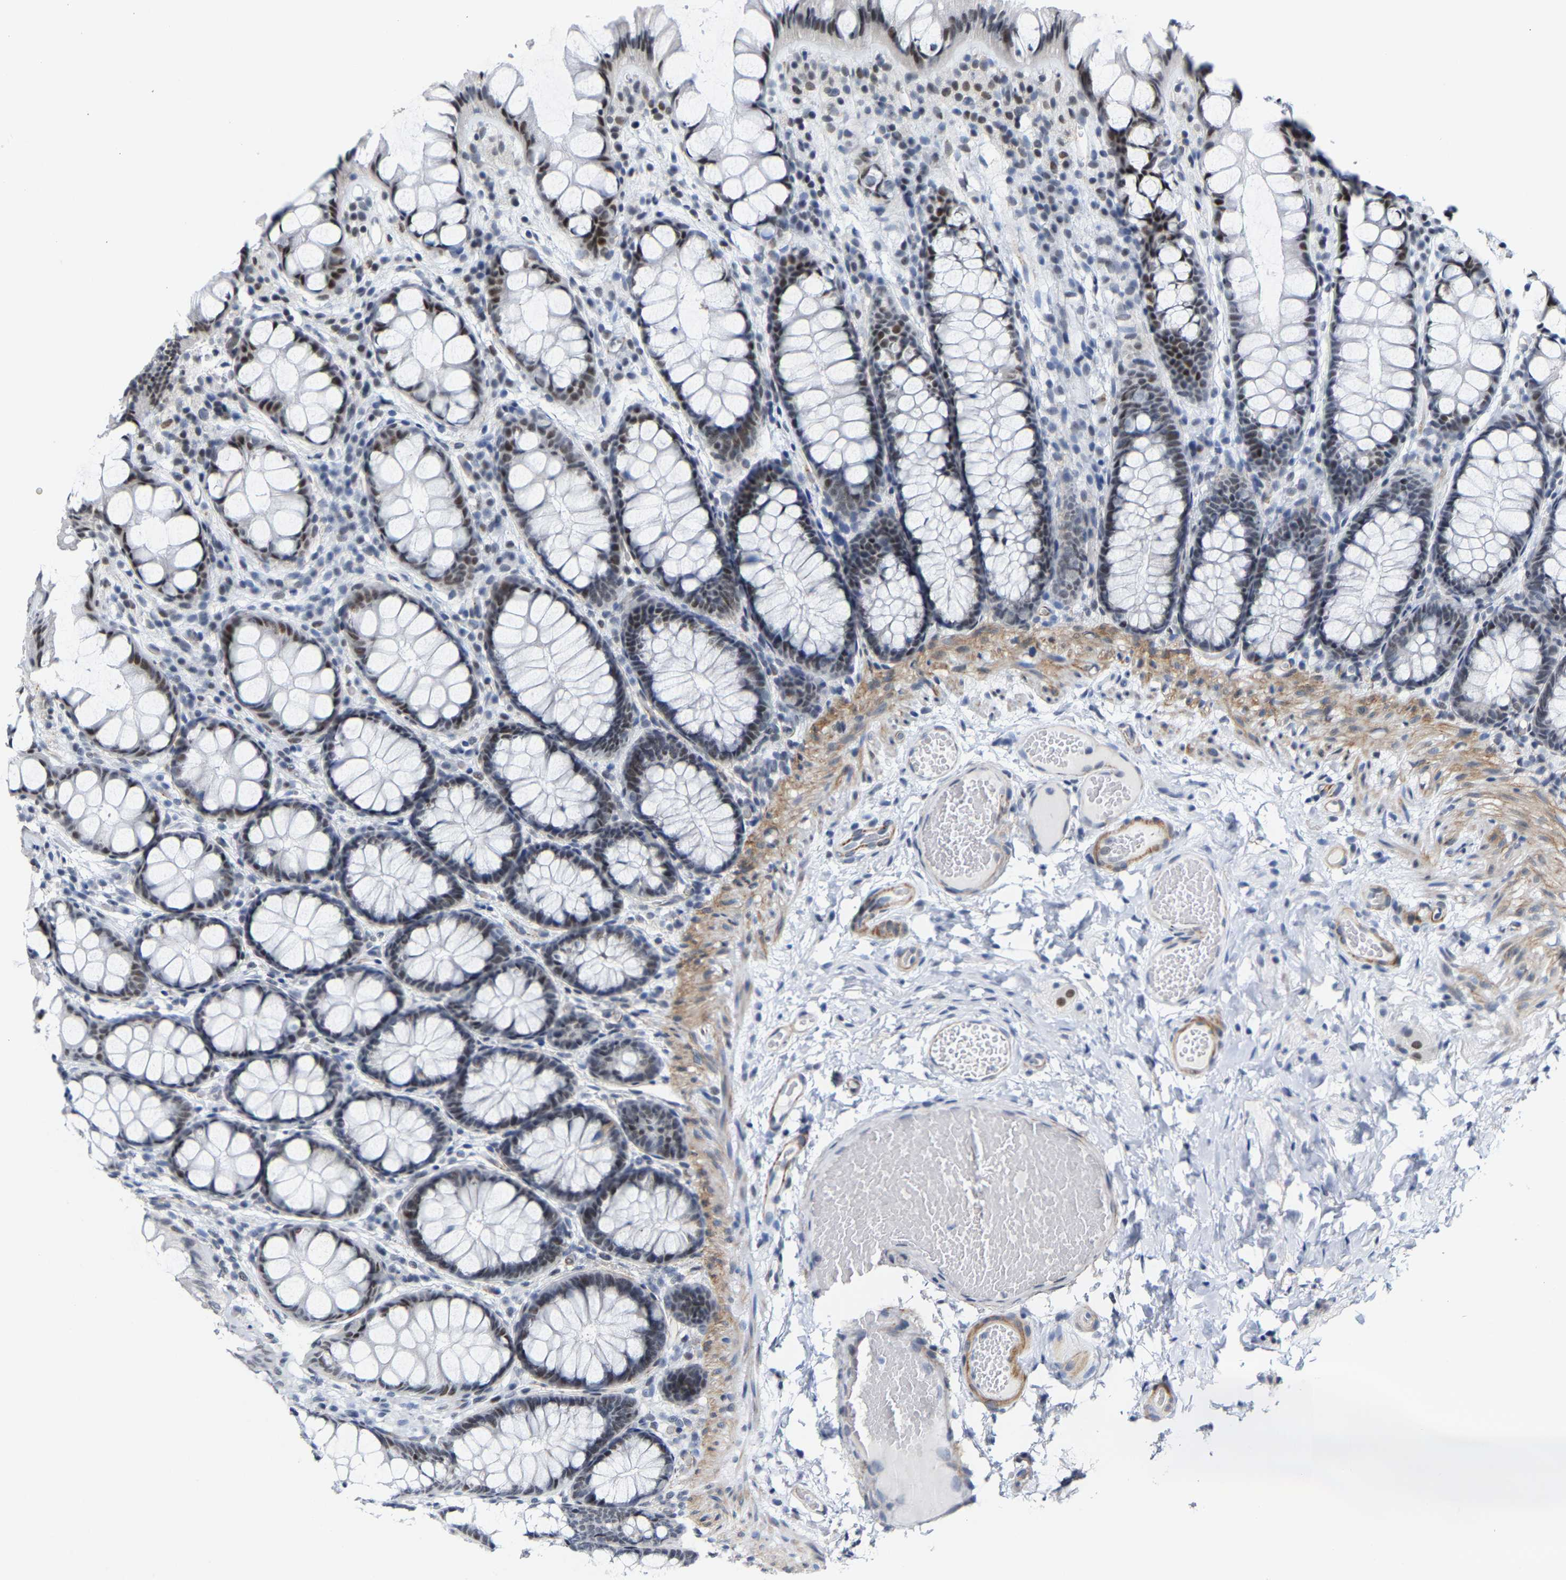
{"staining": {"intensity": "negative", "quantity": "none", "location": "none"}, "tissue": "colon", "cell_type": "Endothelial cells", "image_type": "normal", "snomed": [{"axis": "morphology", "description": "Normal tissue, NOS"}, {"axis": "topography", "description": "Colon"}], "caption": "This histopathology image is of normal colon stained with IHC to label a protein in brown with the nuclei are counter-stained blue. There is no staining in endothelial cells. Brightfield microscopy of IHC stained with DAB (3,3'-diaminobenzidine) (brown) and hematoxylin (blue), captured at high magnification.", "gene": "FAM180A", "patient": {"sex": "male", "age": 47}}